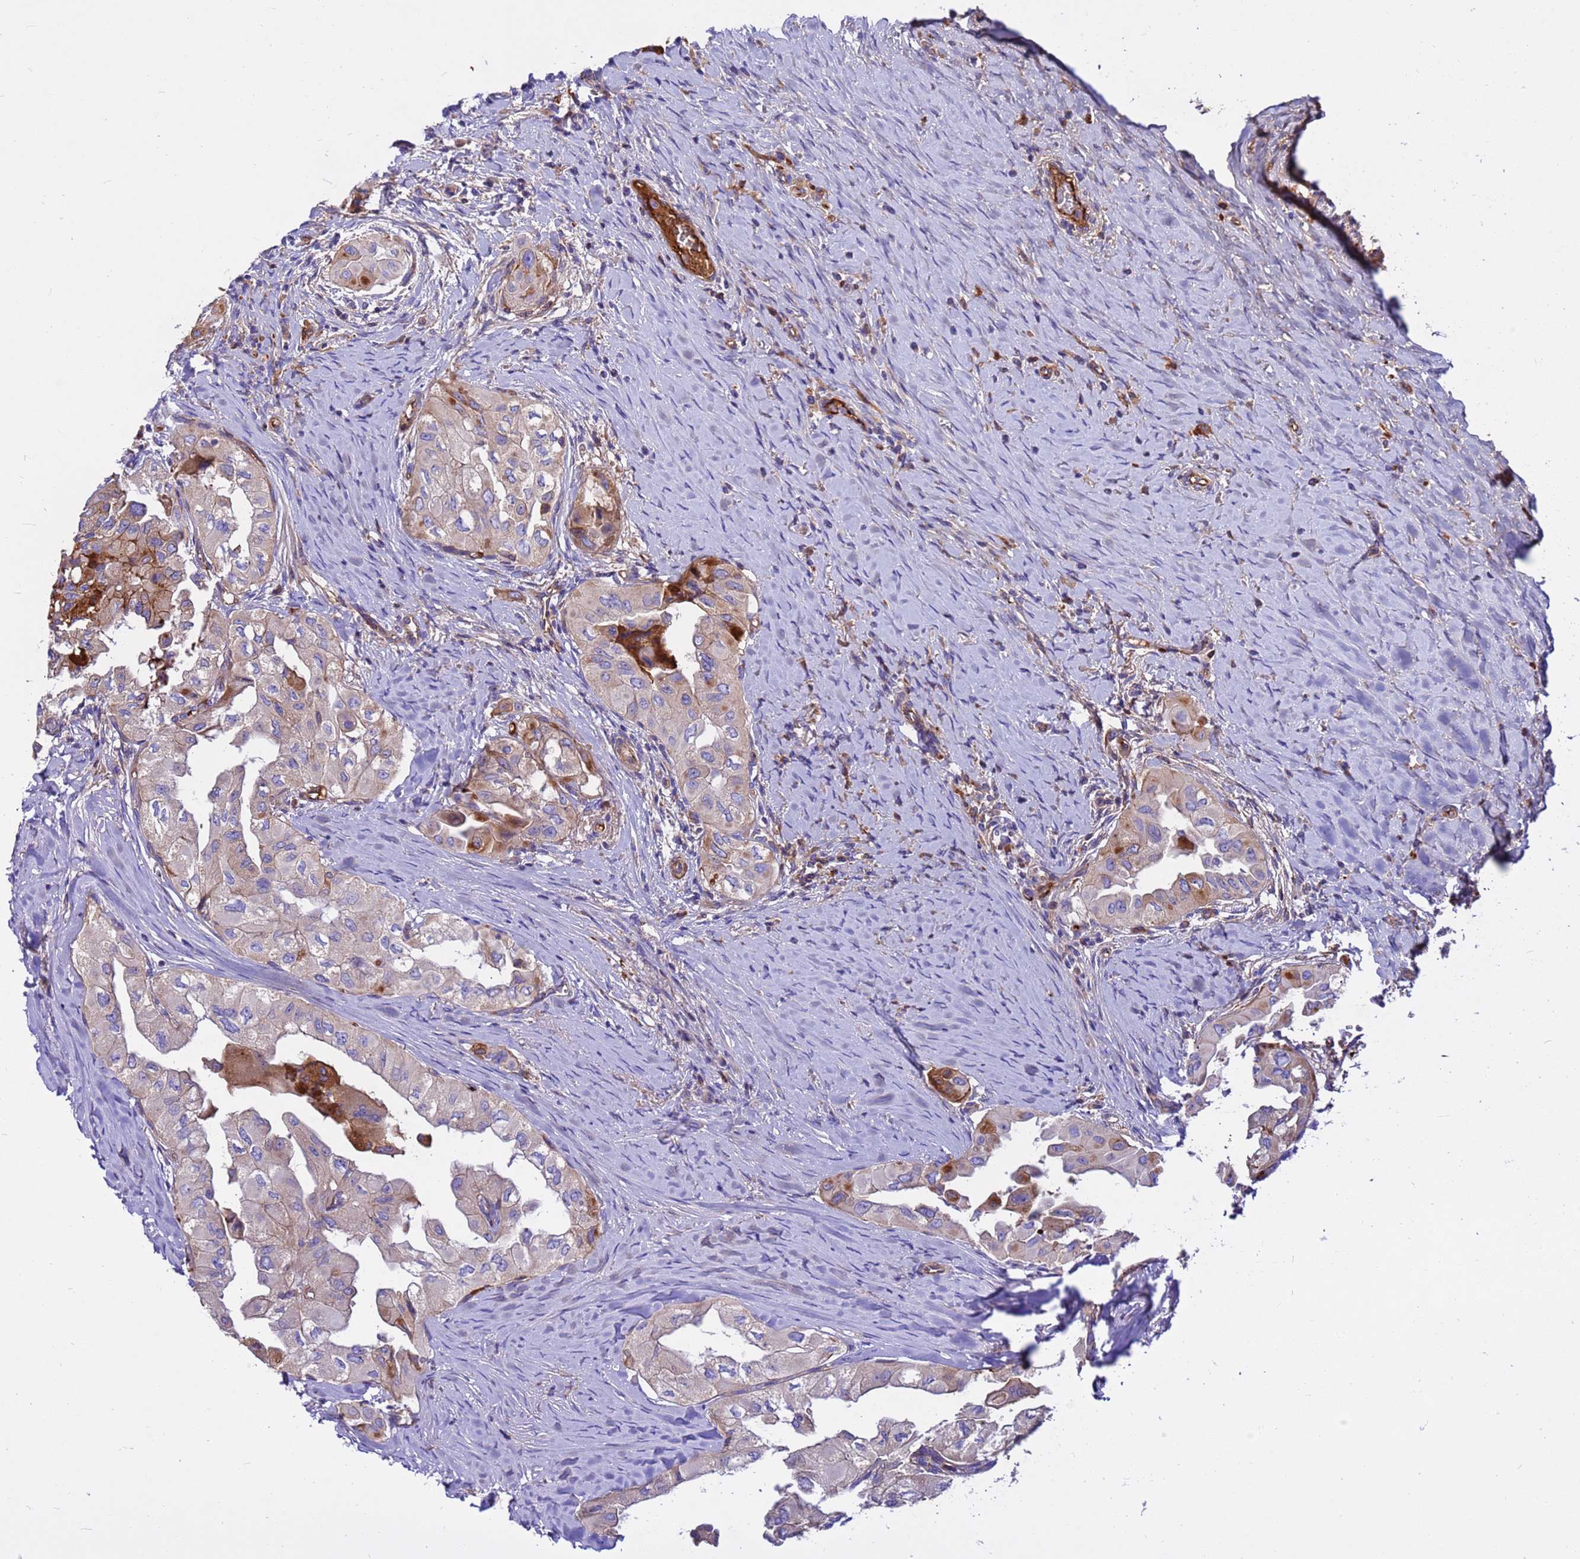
{"staining": {"intensity": "strong", "quantity": "<25%", "location": "cytoplasmic/membranous"}, "tissue": "thyroid cancer", "cell_type": "Tumor cells", "image_type": "cancer", "snomed": [{"axis": "morphology", "description": "Papillary adenocarcinoma, NOS"}, {"axis": "topography", "description": "Thyroid gland"}], "caption": "Immunohistochemistry histopathology image of papillary adenocarcinoma (thyroid) stained for a protein (brown), which shows medium levels of strong cytoplasmic/membranous expression in about <25% of tumor cells.", "gene": "CRHBP", "patient": {"sex": "female", "age": 59}}